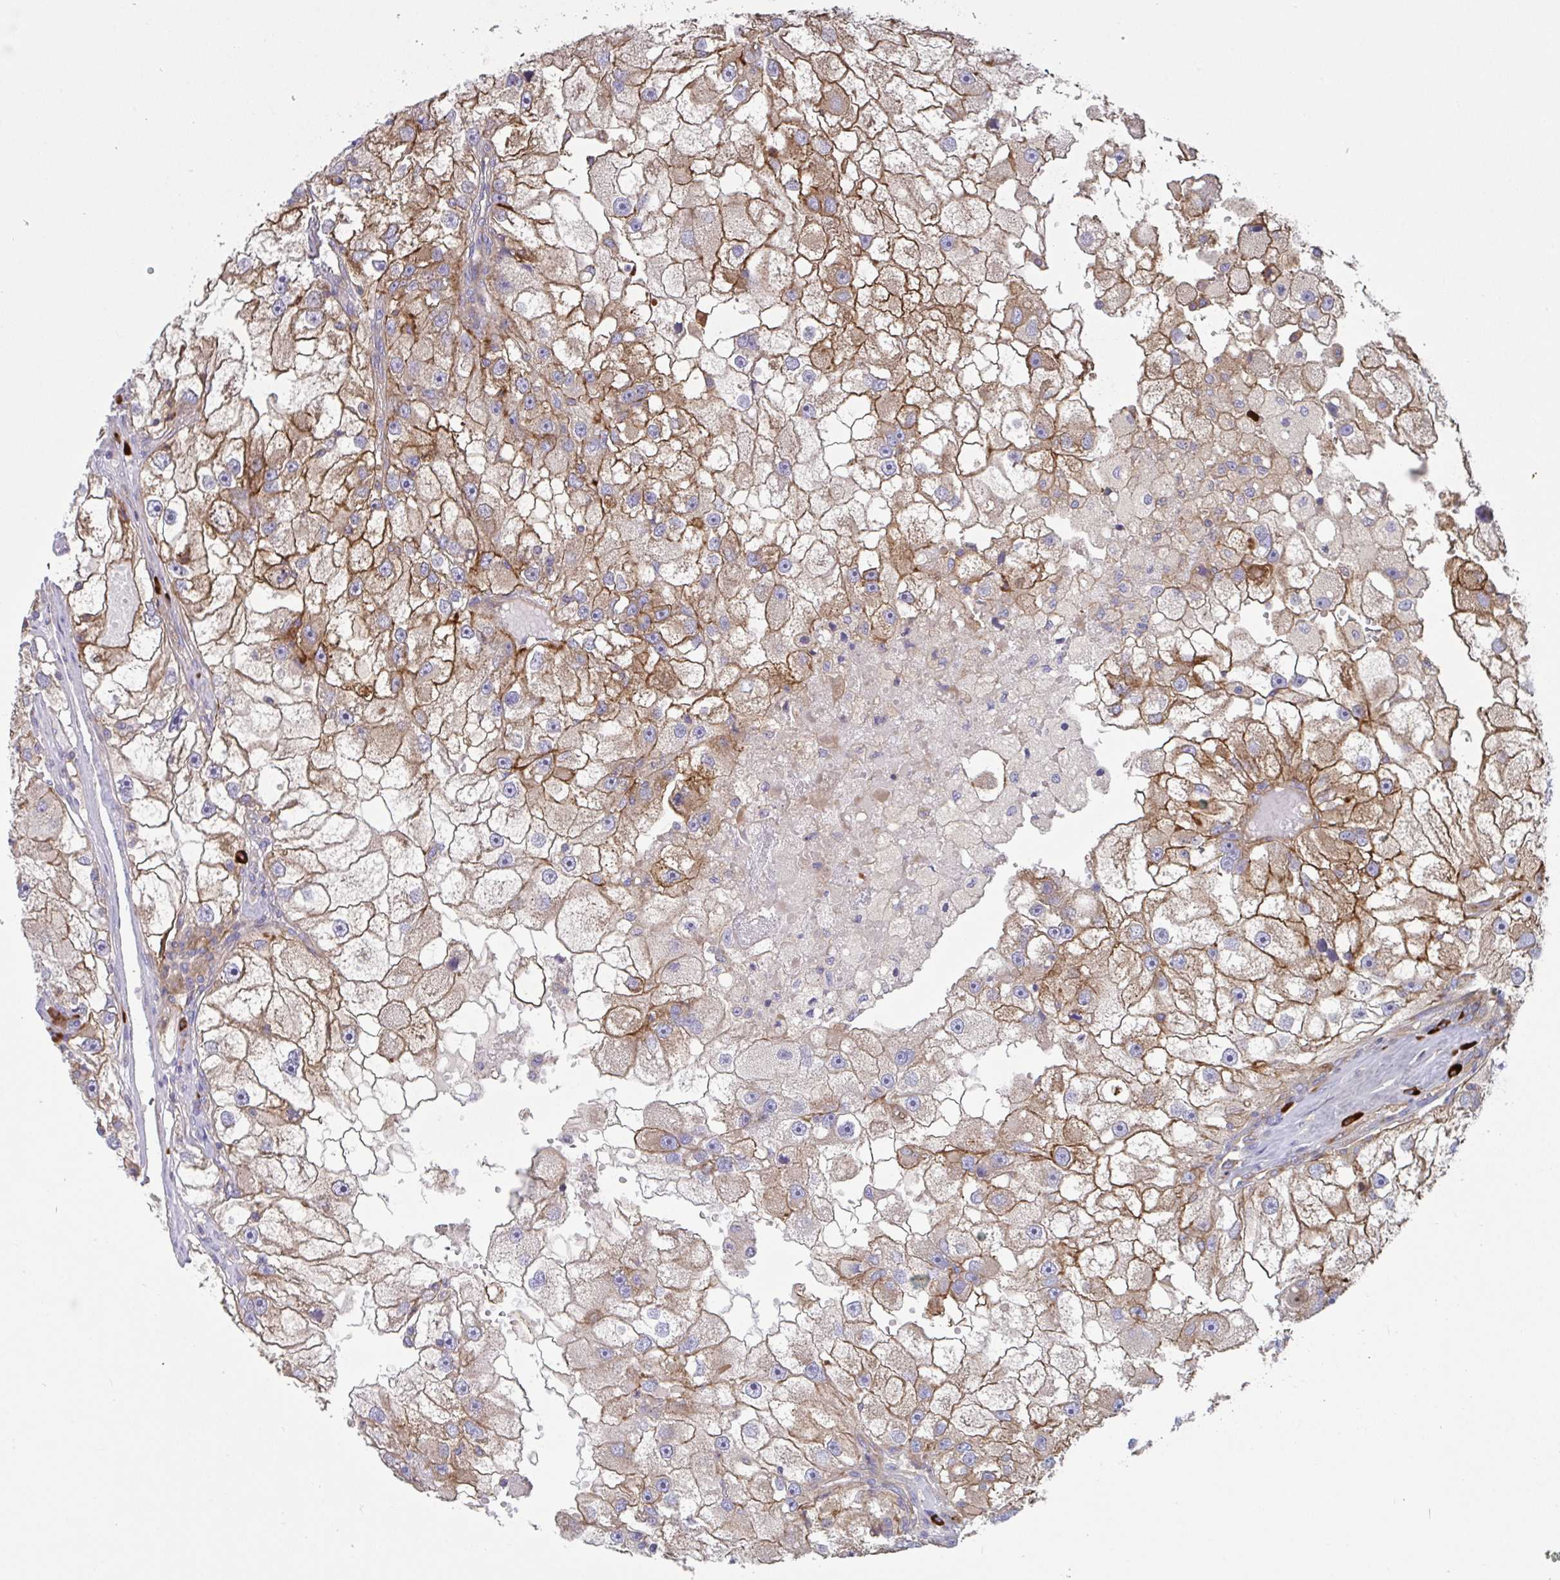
{"staining": {"intensity": "moderate", "quantity": ">75%", "location": "cytoplasmic/membranous"}, "tissue": "renal cancer", "cell_type": "Tumor cells", "image_type": "cancer", "snomed": [{"axis": "morphology", "description": "Adenocarcinoma, NOS"}, {"axis": "topography", "description": "Kidney"}], "caption": "DAB immunohistochemical staining of renal cancer exhibits moderate cytoplasmic/membranous protein positivity in about >75% of tumor cells.", "gene": "YARS2", "patient": {"sex": "male", "age": 63}}